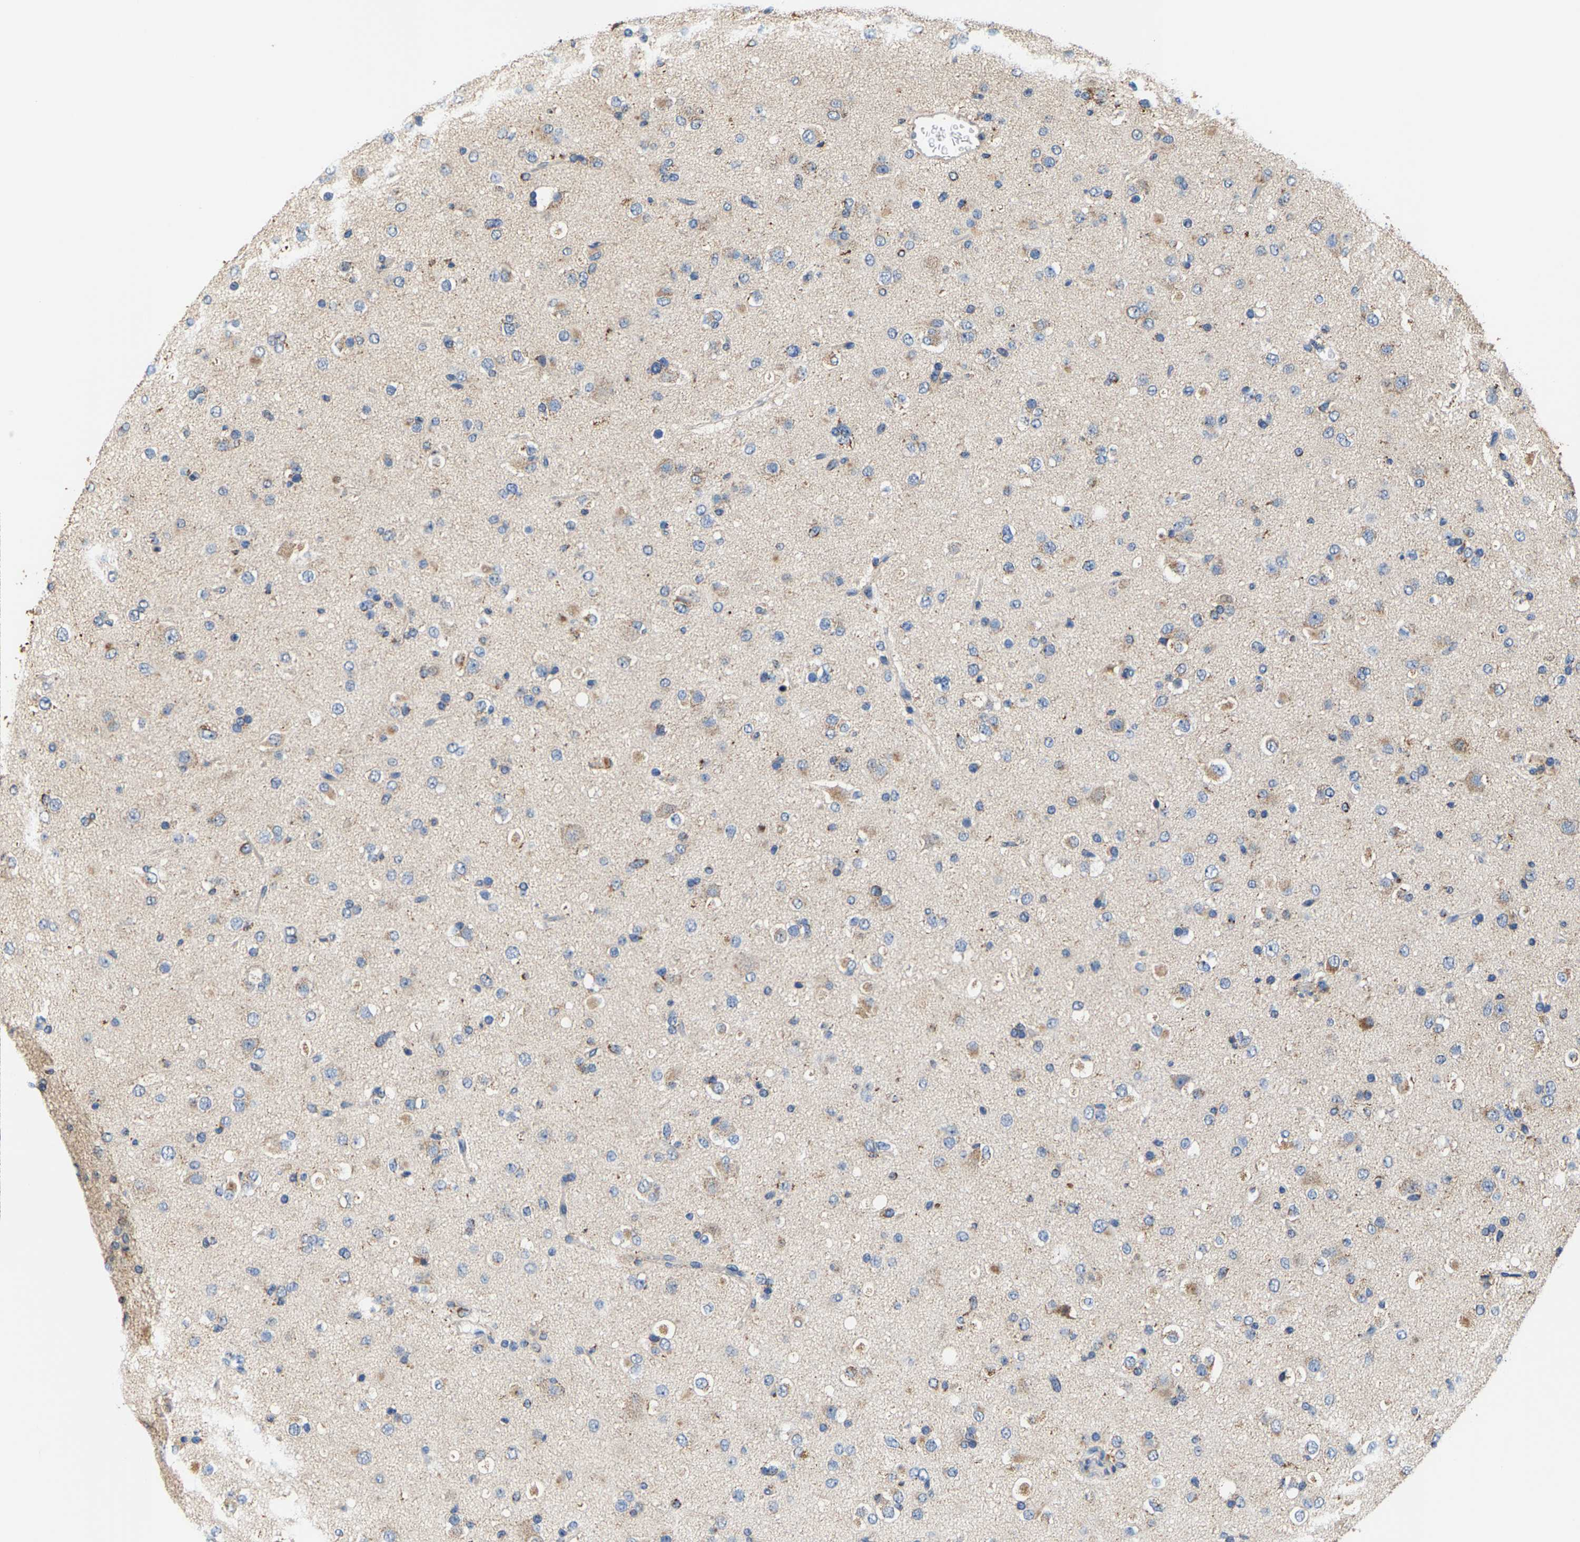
{"staining": {"intensity": "moderate", "quantity": "<25%", "location": "cytoplasmic/membranous"}, "tissue": "glioma", "cell_type": "Tumor cells", "image_type": "cancer", "snomed": [{"axis": "morphology", "description": "Glioma, malignant, Low grade"}, {"axis": "topography", "description": "Brain"}], "caption": "Immunohistochemical staining of human glioma demonstrates moderate cytoplasmic/membranous protein positivity in approximately <25% of tumor cells.", "gene": "SHMT2", "patient": {"sex": "male", "age": 65}}